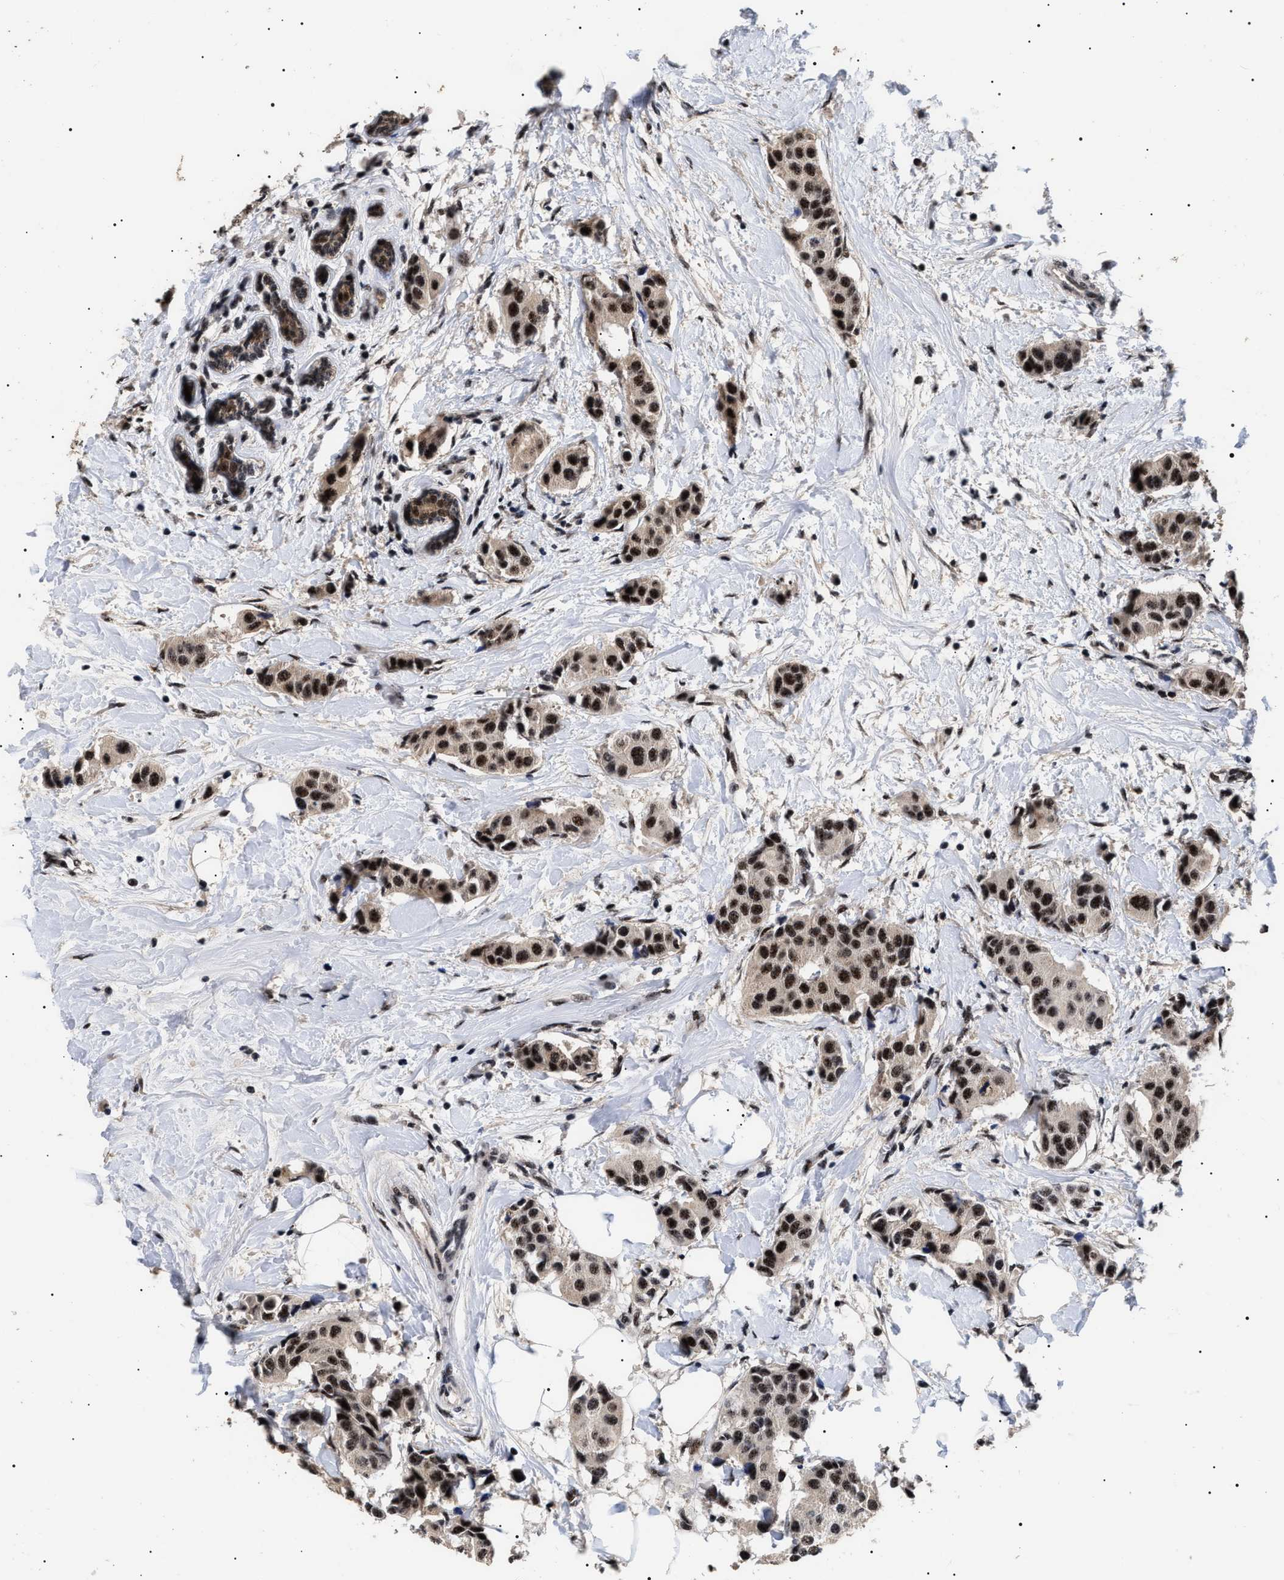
{"staining": {"intensity": "strong", "quantity": ">75%", "location": "nuclear"}, "tissue": "breast cancer", "cell_type": "Tumor cells", "image_type": "cancer", "snomed": [{"axis": "morphology", "description": "Normal tissue, NOS"}, {"axis": "morphology", "description": "Duct carcinoma"}, {"axis": "topography", "description": "Breast"}], "caption": "Immunohistochemistry (IHC) micrograph of breast infiltrating ductal carcinoma stained for a protein (brown), which shows high levels of strong nuclear positivity in approximately >75% of tumor cells.", "gene": "CAAP1", "patient": {"sex": "female", "age": 39}}